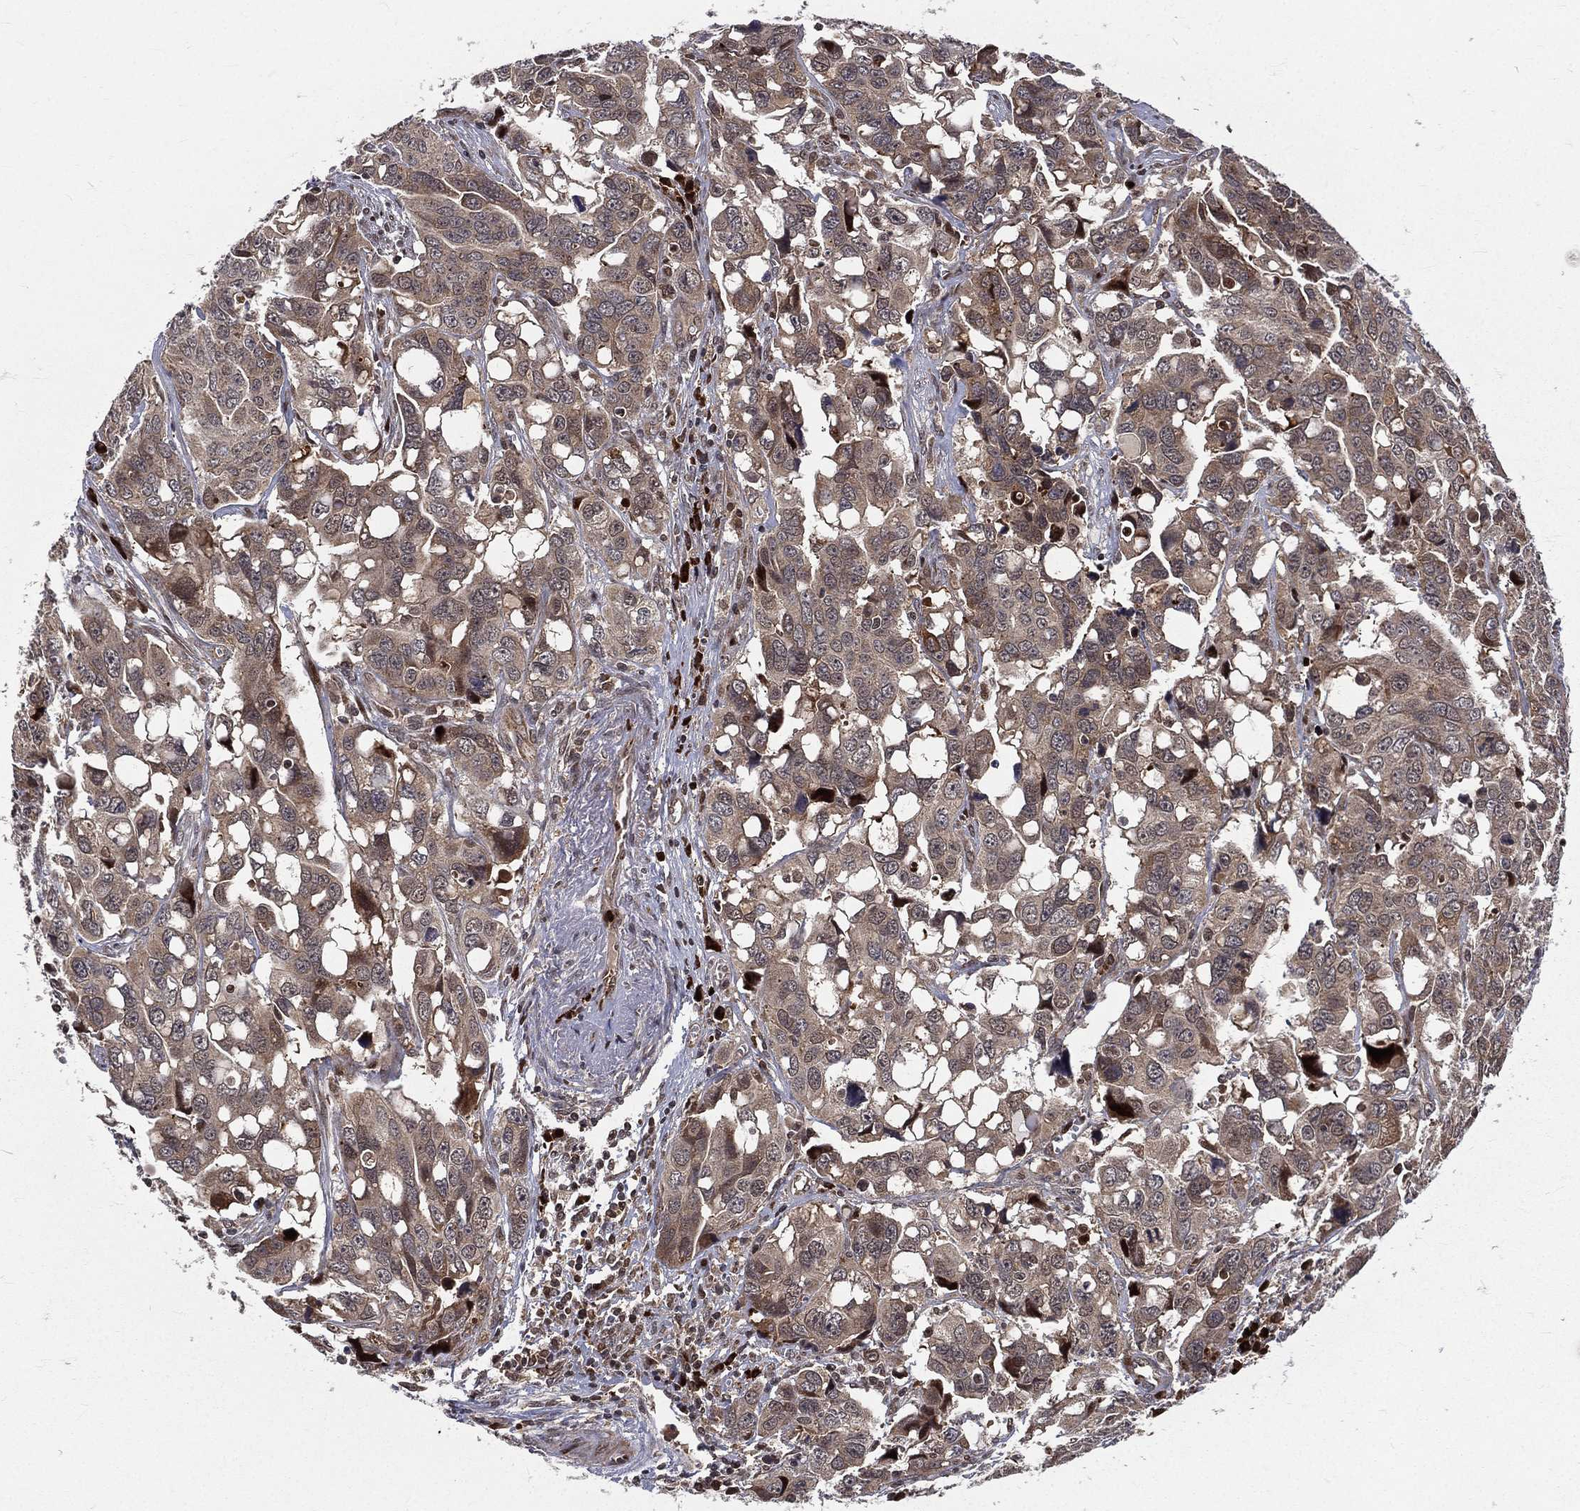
{"staining": {"intensity": "moderate", "quantity": "25%-75%", "location": "cytoplasmic/membranous"}, "tissue": "ovarian cancer", "cell_type": "Tumor cells", "image_type": "cancer", "snomed": [{"axis": "morphology", "description": "Carcinoma, endometroid"}, {"axis": "topography", "description": "Ovary"}], "caption": "Protein staining by immunohistochemistry shows moderate cytoplasmic/membranous expression in about 25%-75% of tumor cells in ovarian endometroid carcinoma.", "gene": "MDM2", "patient": {"sex": "female", "age": 78}}